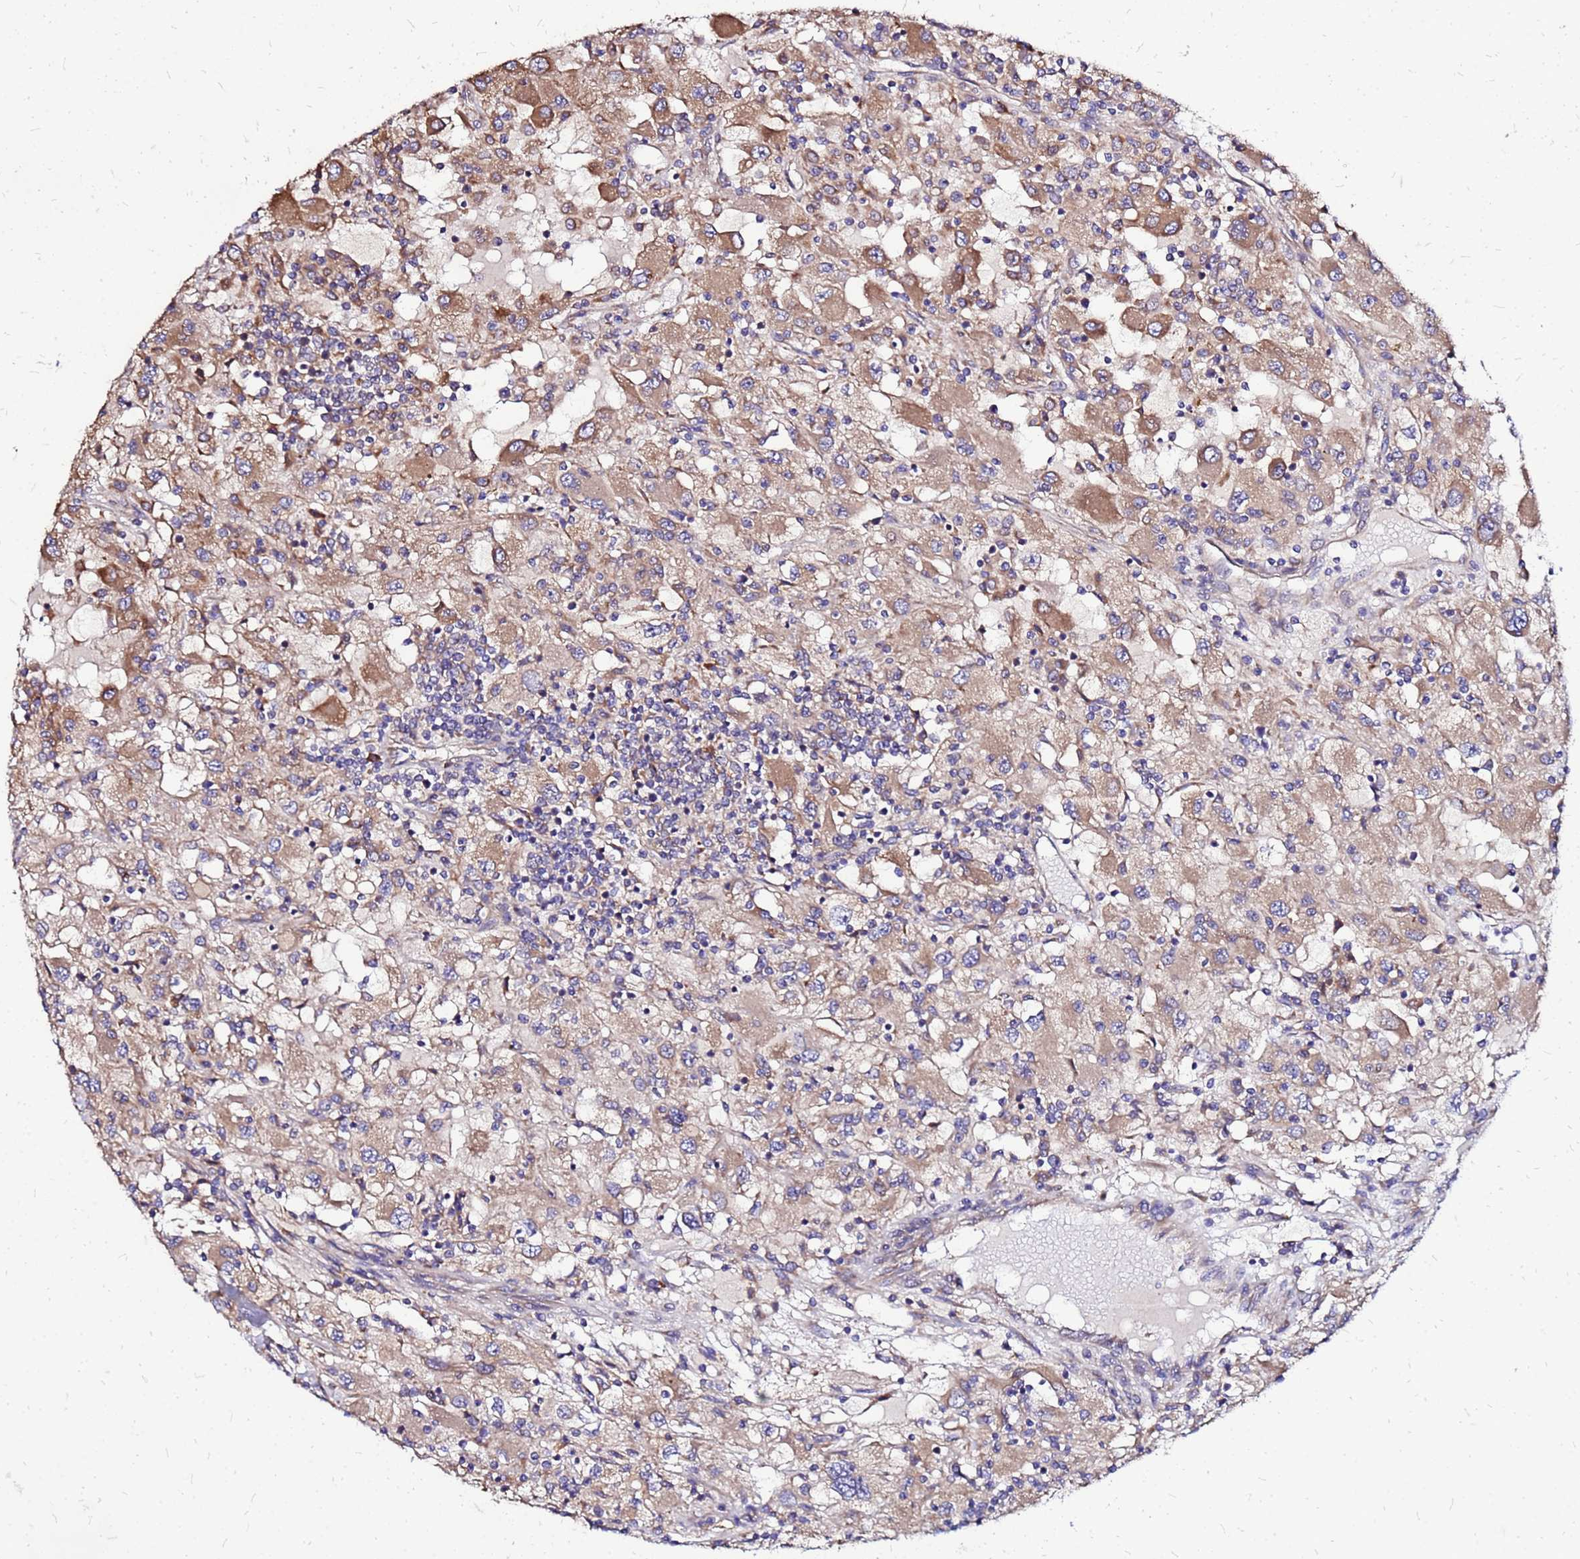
{"staining": {"intensity": "moderate", "quantity": ">75%", "location": "cytoplasmic/membranous"}, "tissue": "renal cancer", "cell_type": "Tumor cells", "image_type": "cancer", "snomed": [{"axis": "morphology", "description": "Adenocarcinoma, NOS"}, {"axis": "topography", "description": "Kidney"}], "caption": "Immunohistochemistry (IHC) (DAB) staining of human adenocarcinoma (renal) exhibits moderate cytoplasmic/membranous protein staining in about >75% of tumor cells.", "gene": "VMO1", "patient": {"sex": "female", "age": 67}}